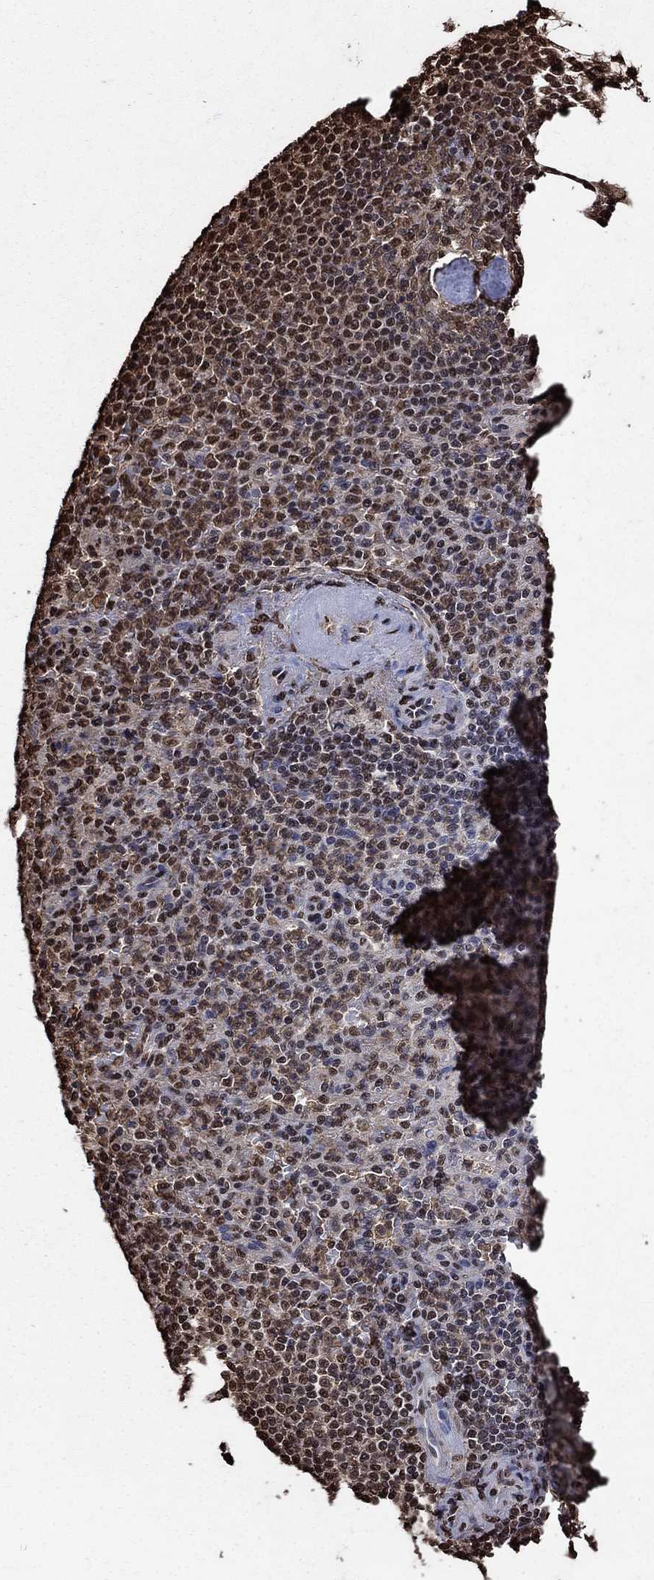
{"staining": {"intensity": "moderate", "quantity": "25%-75%", "location": "nuclear"}, "tissue": "spleen", "cell_type": "Cells in red pulp", "image_type": "normal", "snomed": [{"axis": "morphology", "description": "Normal tissue, NOS"}, {"axis": "topography", "description": "Spleen"}], "caption": "Moderate nuclear protein staining is present in about 25%-75% of cells in red pulp in spleen. (Brightfield microscopy of DAB IHC at high magnification).", "gene": "GAPDH", "patient": {"sex": "female", "age": 74}}